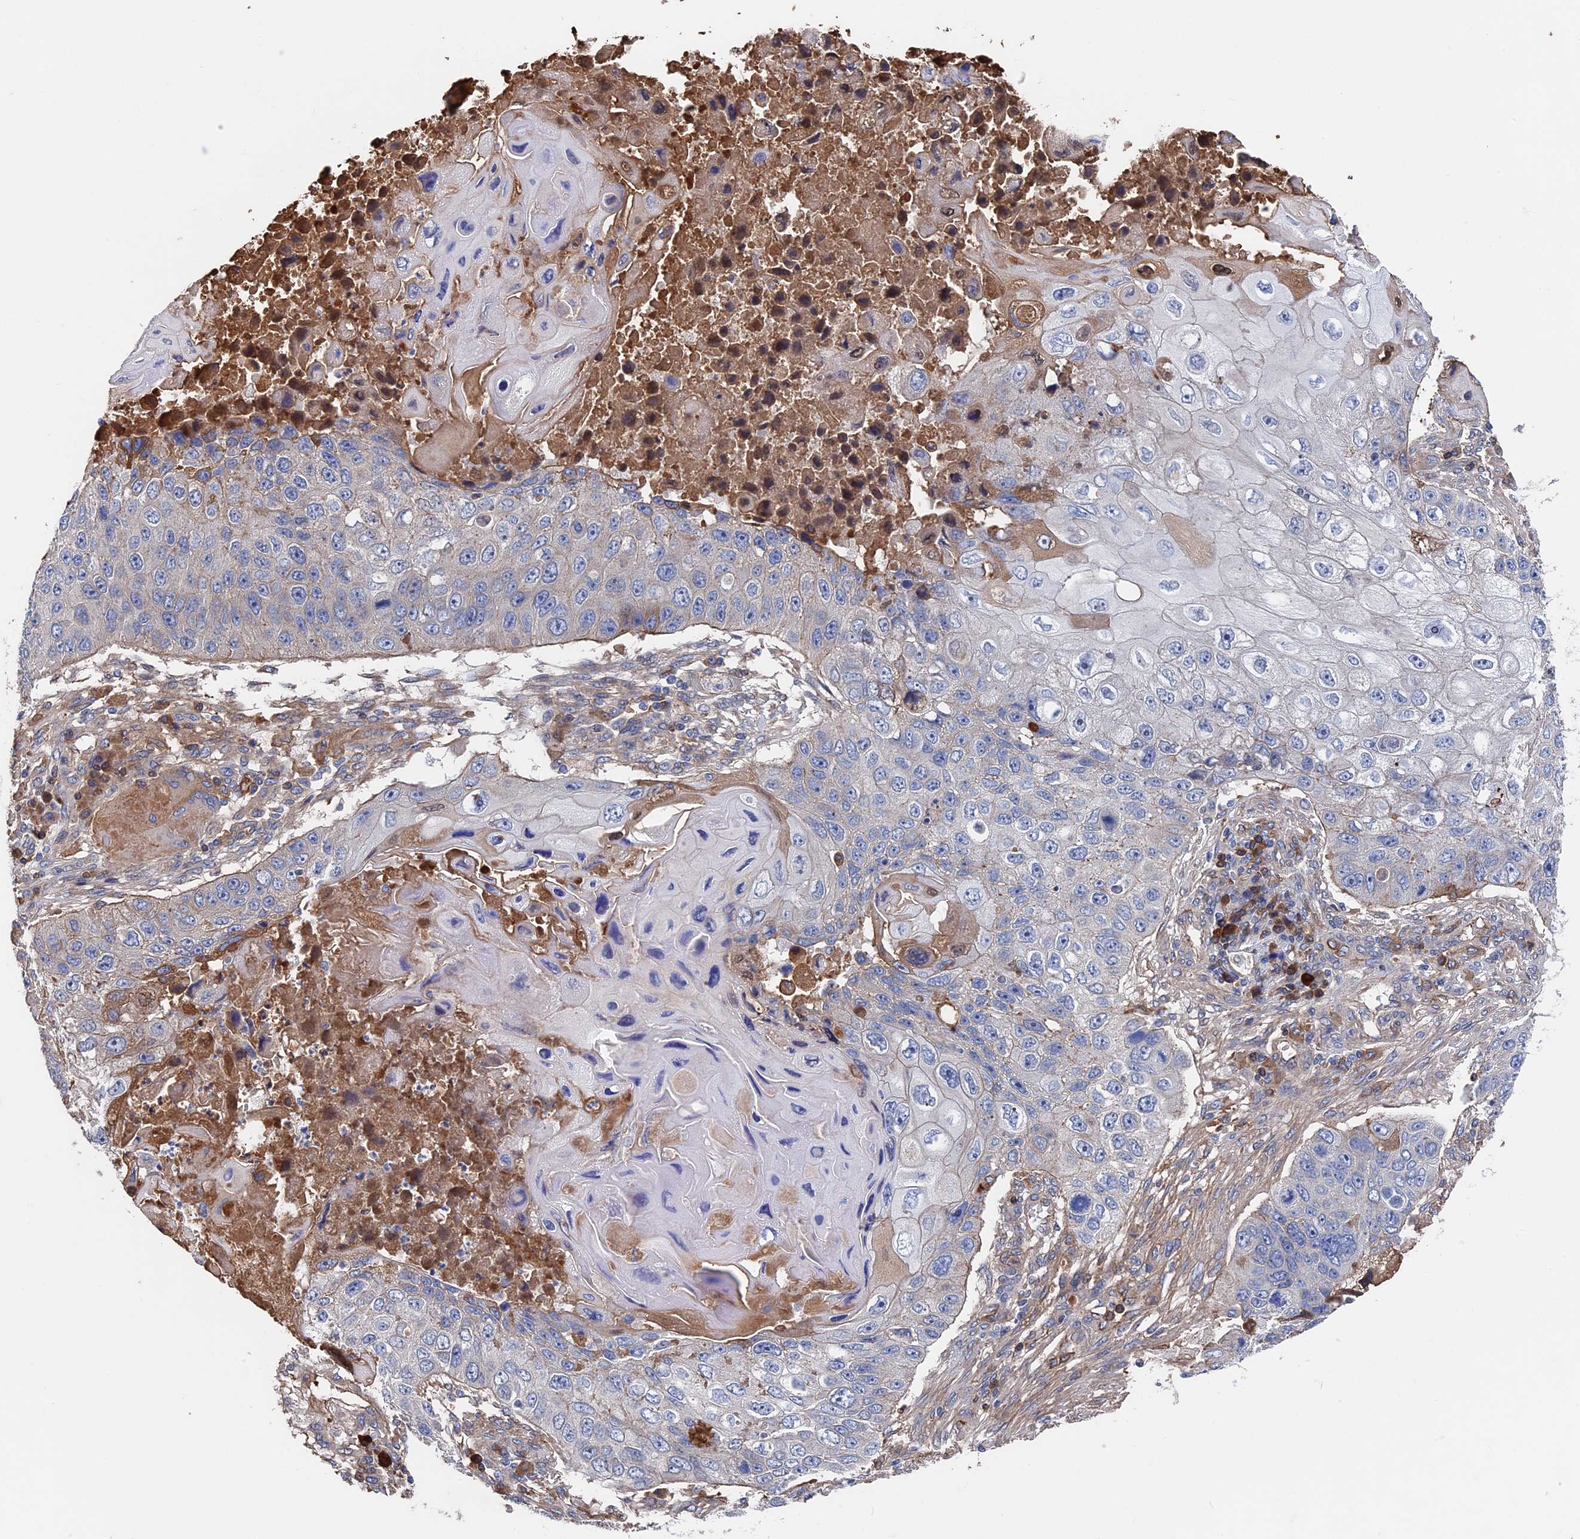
{"staining": {"intensity": "negative", "quantity": "none", "location": "none"}, "tissue": "lung cancer", "cell_type": "Tumor cells", "image_type": "cancer", "snomed": [{"axis": "morphology", "description": "Squamous cell carcinoma, NOS"}, {"axis": "topography", "description": "Lung"}], "caption": "IHC histopathology image of lung squamous cell carcinoma stained for a protein (brown), which shows no expression in tumor cells.", "gene": "RPUSD1", "patient": {"sex": "male", "age": 61}}